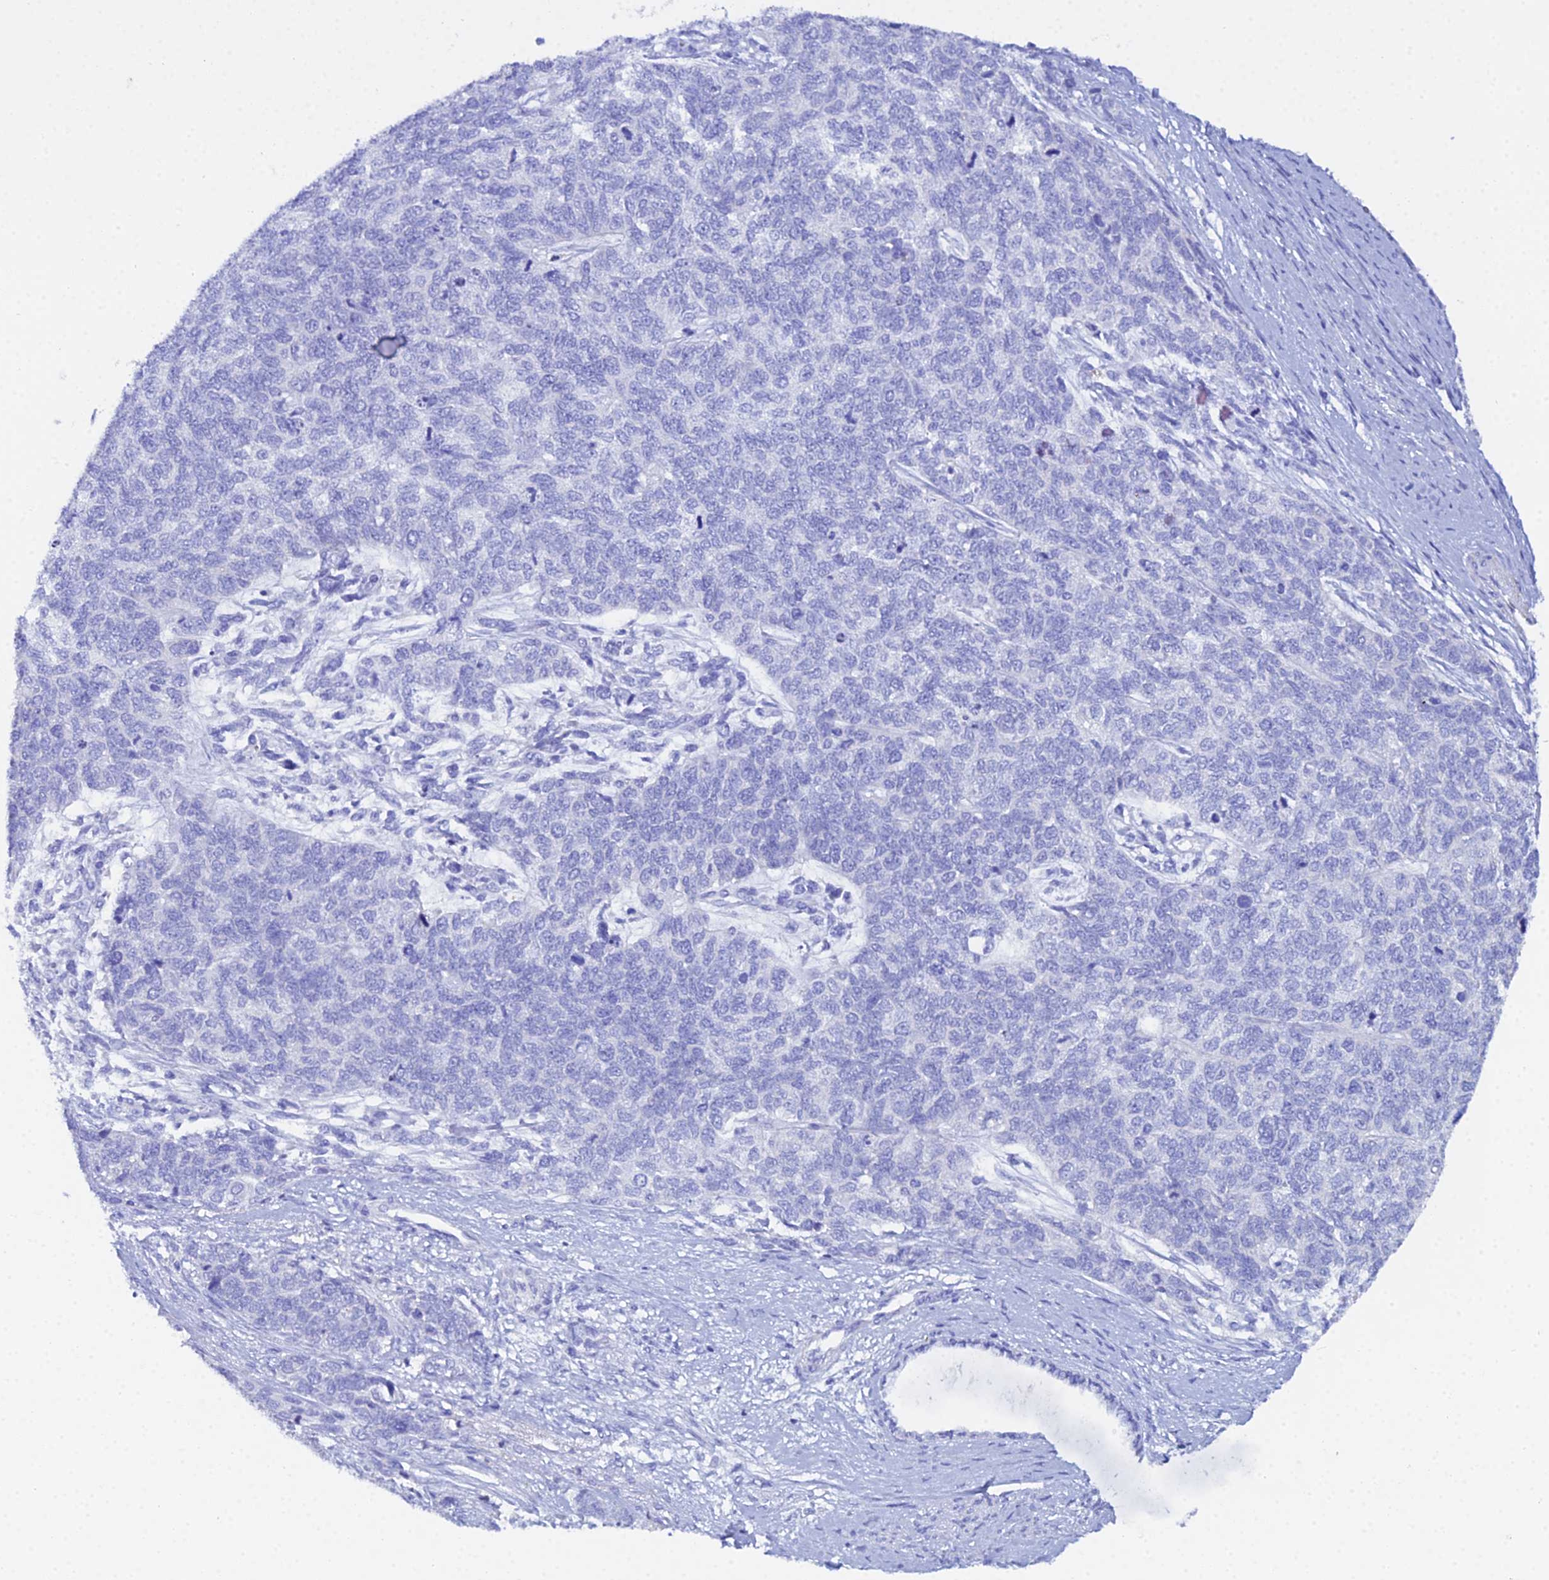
{"staining": {"intensity": "negative", "quantity": "none", "location": "none"}, "tissue": "cervical cancer", "cell_type": "Tumor cells", "image_type": "cancer", "snomed": [{"axis": "morphology", "description": "Squamous cell carcinoma, NOS"}, {"axis": "topography", "description": "Cervix"}], "caption": "DAB immunohistochemical staining of cervical cancer (squamous cell carcinoma) shows no significant expression in tumor cells.", "gene": "CELA3A", "patient": {"sex": "female", "age": 63}}